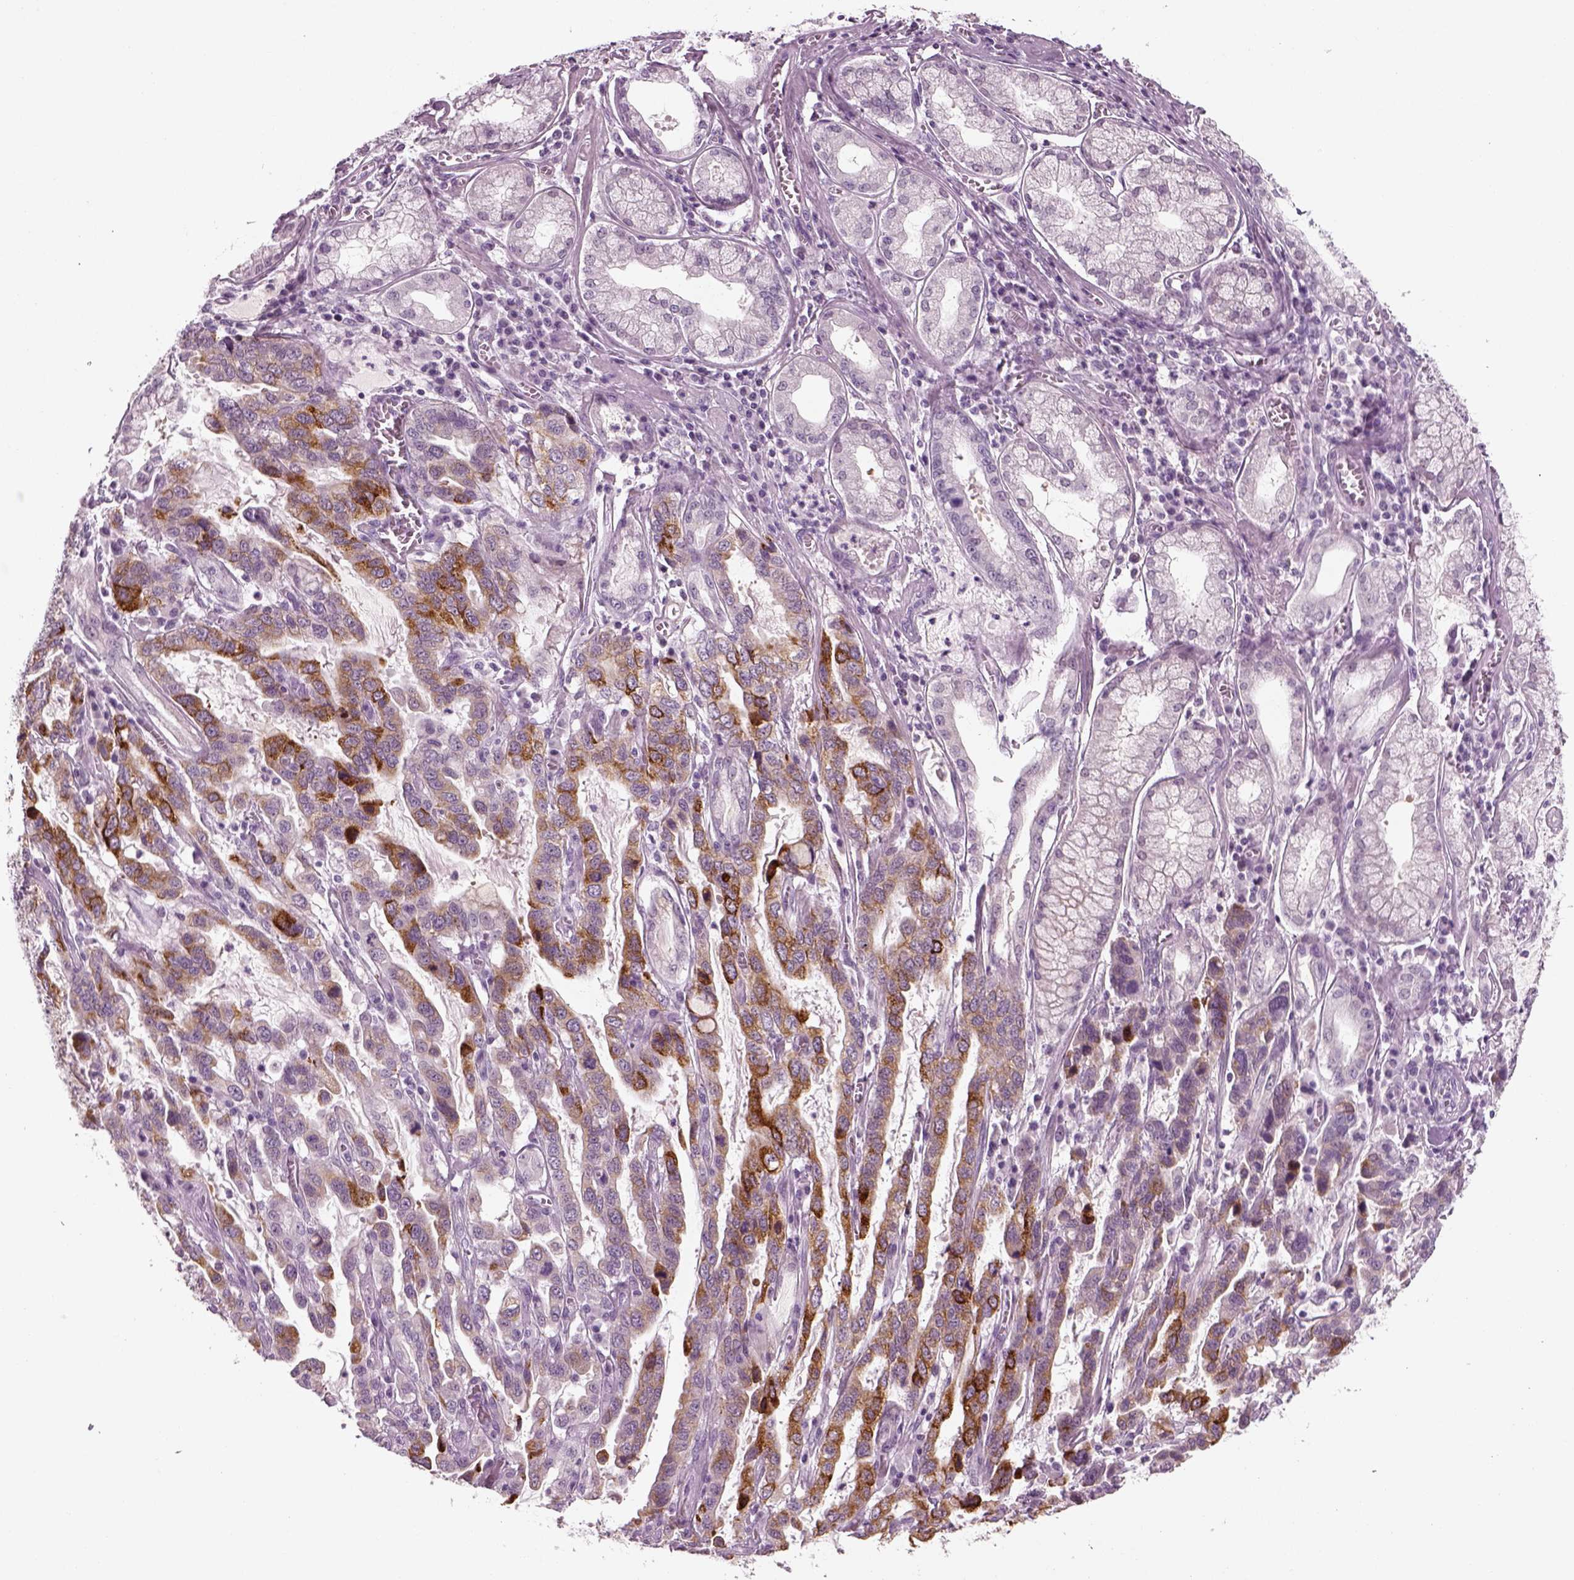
{"staining": {"intensity": "moderate", "quantity": "<25%", "location": "cytoplasmic/membranous"}, "tissue": "stomach cancer", "cell_type": "Tumor cells", "image_type": "cancer", "snomed": [{"axis": "morphology", "description": "Adenocarcinoma, NOS"}, {"axis": "topography", "description": "Stomach, lower"}], "caption": "Stomach cancer (adenocarcinoma) stained for a protein reveals moderate cytoplasmic/membranous positivity in tumor cells. (DAB IHC, brown staining for protein, blue staining for nuclei).", "gene": "KRT75", "patient": {"sex": "female", "age": 76}}